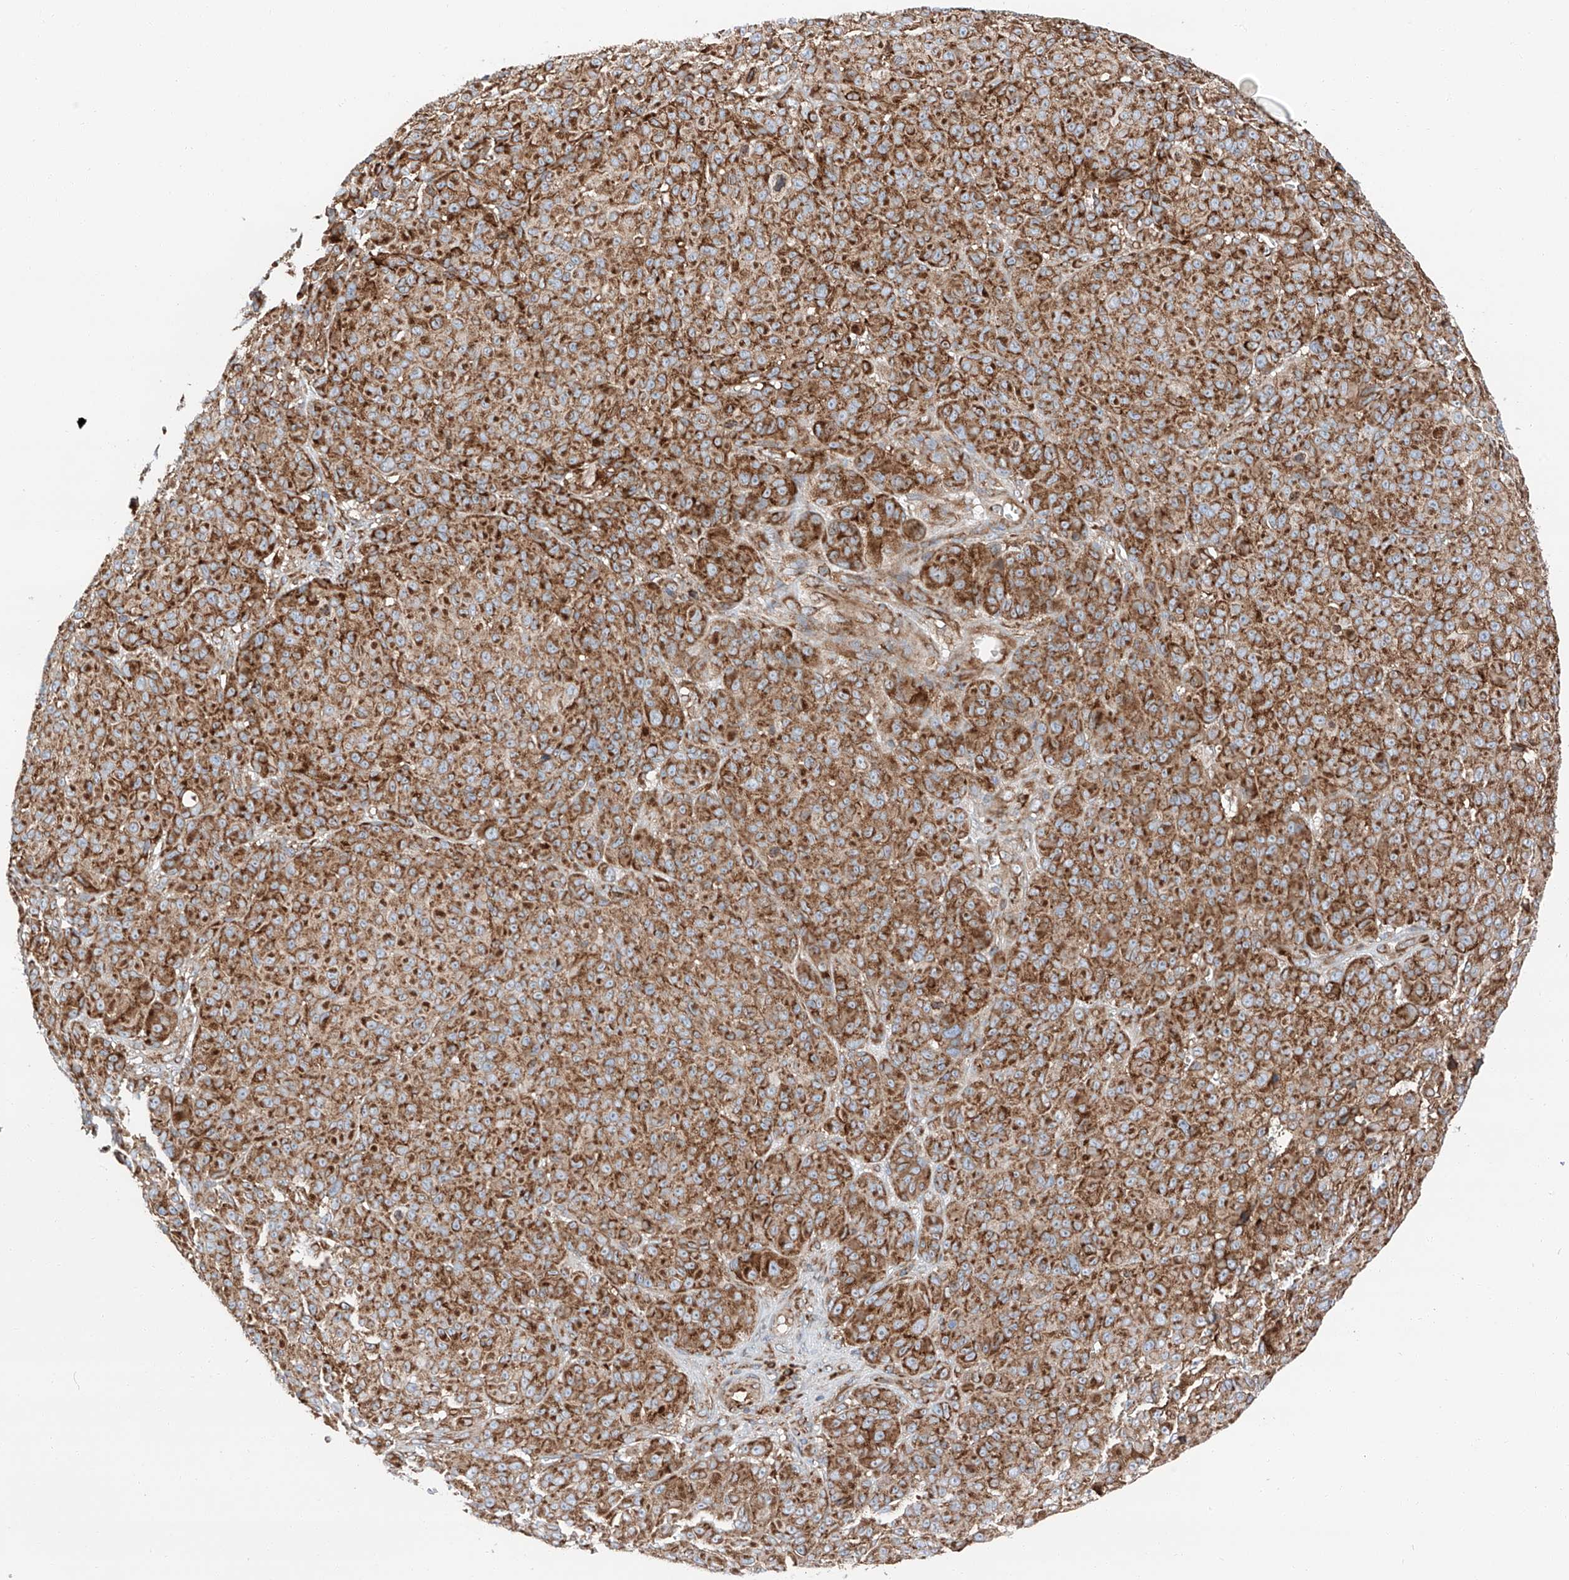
{"staining": {"intensity": "moderate", "quantity": ">75%", "location": "cytoplasmic/membranous"}, "tissue": "melanoma", "cell_type": "Tumor cells", "image_type": "cancer", "snomed": [{"axis": "morphology", "description": "Malignant melanoma, NOS"}, {"axis": "topography", "description": "Skin"}], "caption": "Protein expression analysis of human melanoma reveals moderate cytoplasmic/membranous expression in approximately >75% of tumor cells.", "gene": "ZC3H15", "patient": {"sex": "male", "age": 73}}